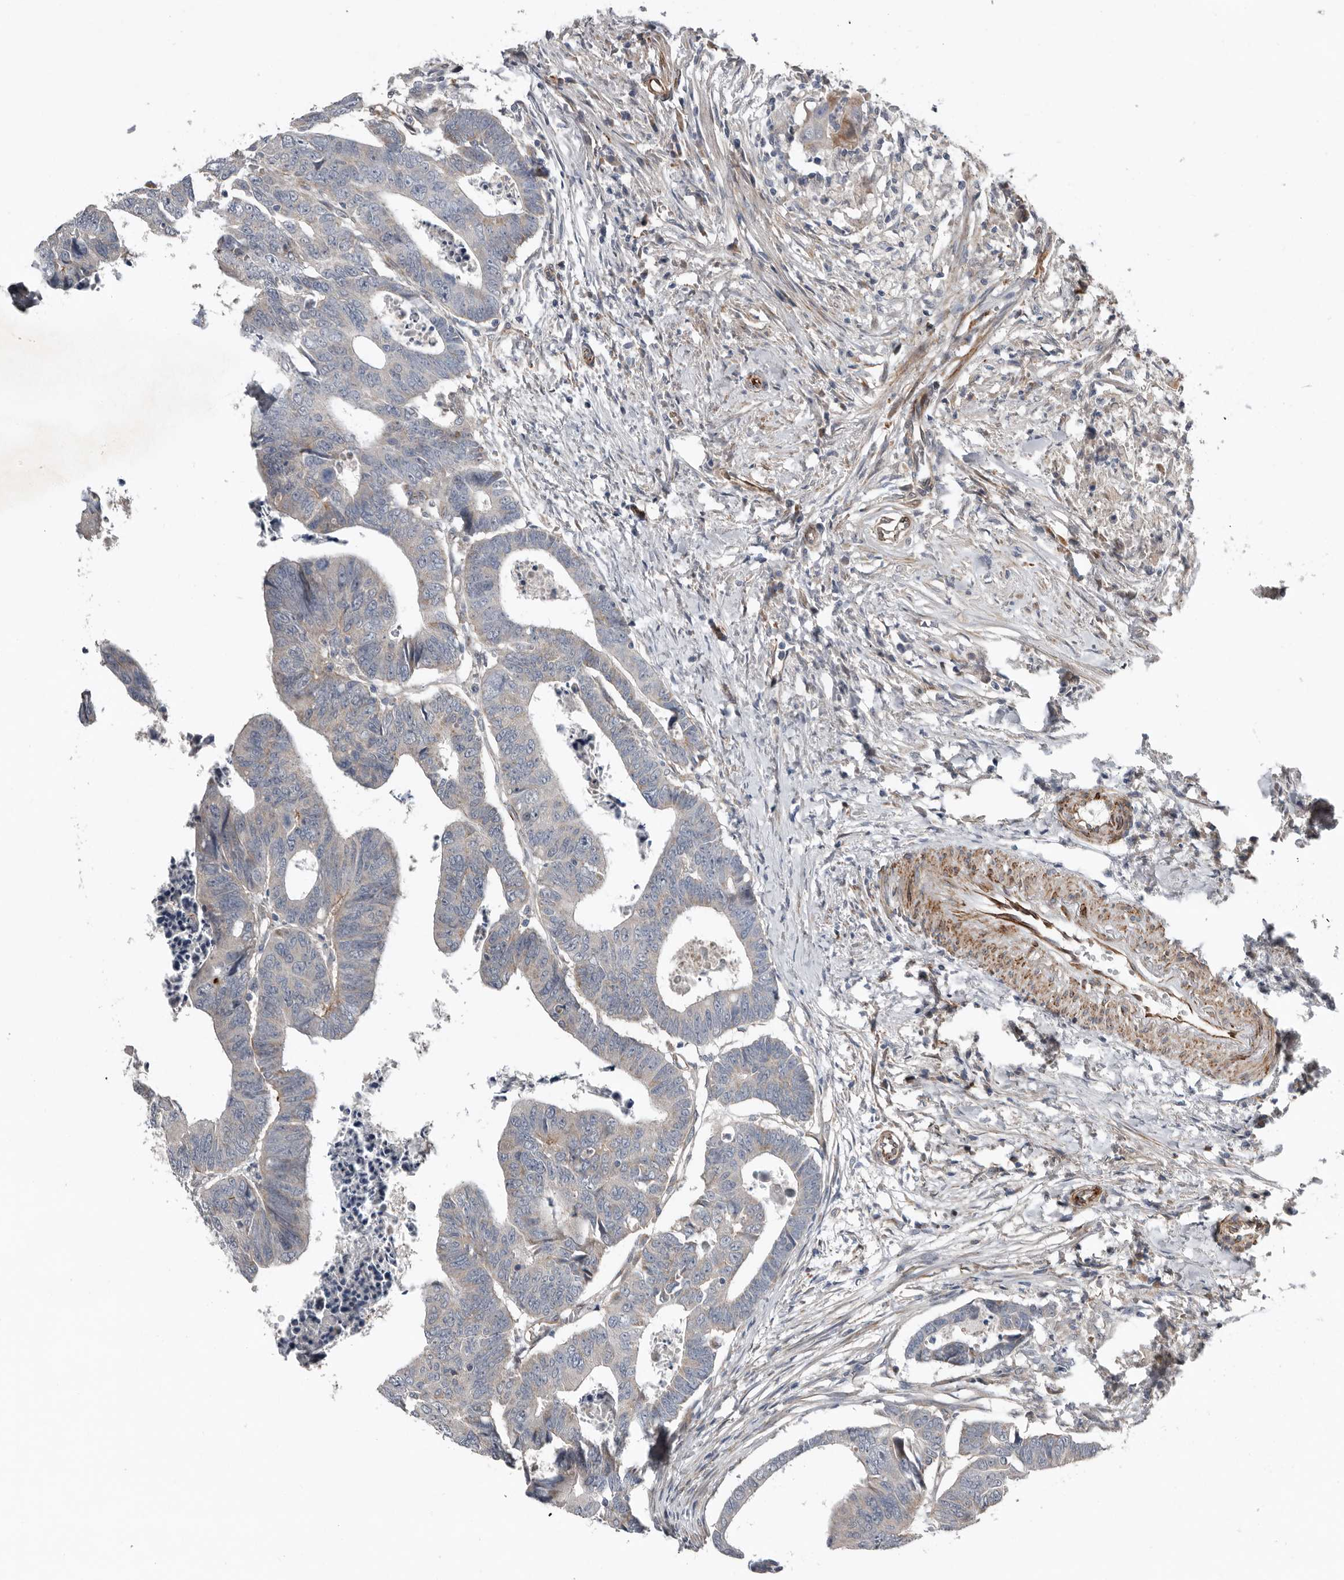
{"staining": {"intensity": "negative", "quantity": "none", "location": "none"}, "tissue": "colorectal cancer", "cell_type": "Tumor cells", "image_type": "cancer", "snomed": [{"axis": "morphology", "description": "Adenocarcinoma, NOS"}, {"axis": "topography", "description": "Rectum"}], "caption": "Immunohistochemistry histopathology image of neoplastic tissue: human adenocarcinoma (colorectal) stained with DAB (3,3'-diaminobenzidine) displays no significant protein staining in tumor cells.", "gene": "RANBP17", "patient": {"sex": "female", "age": 65}}